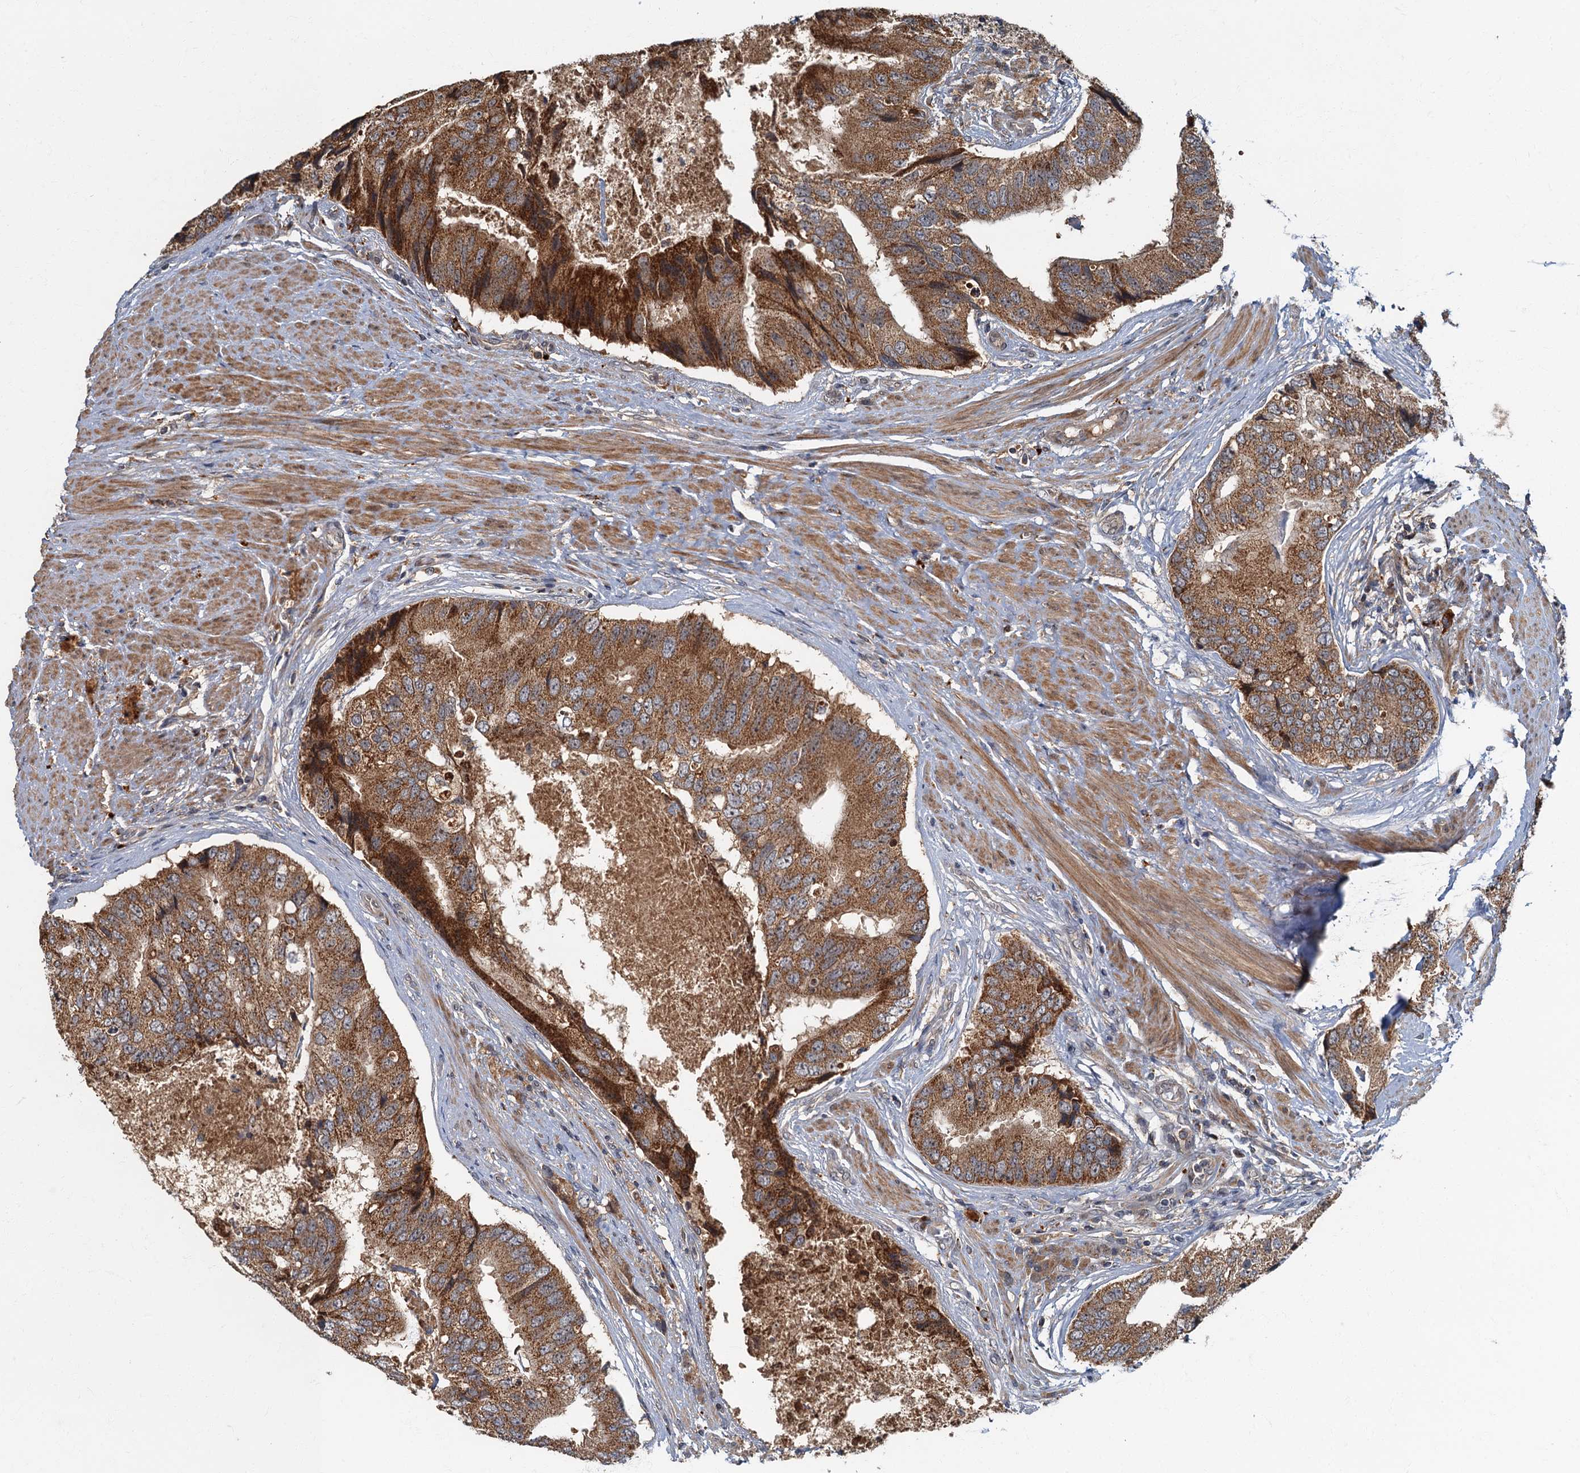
{"staining": {"intensity": "strong", "quantity": ">75%", "location": "cytoplasmic/membranous"}, "tissue": "prostate cancer", "cell_type": "Tumor cells", "image_type": "cancer", "snomed": [{"axis": "morphology", "description": "Adenocarcinoma, High grade"}, {"axis": "topography", "description": "Prostate"}], "caption": "This micrograph exhibits immunohistochemistry (IHC) staining of high-grade adenocarcinoma (prostate), with high strong cytoplasmic/membranous positivity in approximately >75% of tumor cells.", "gene": "WDCP", "patient": {"sex": "male", "age": 70}}